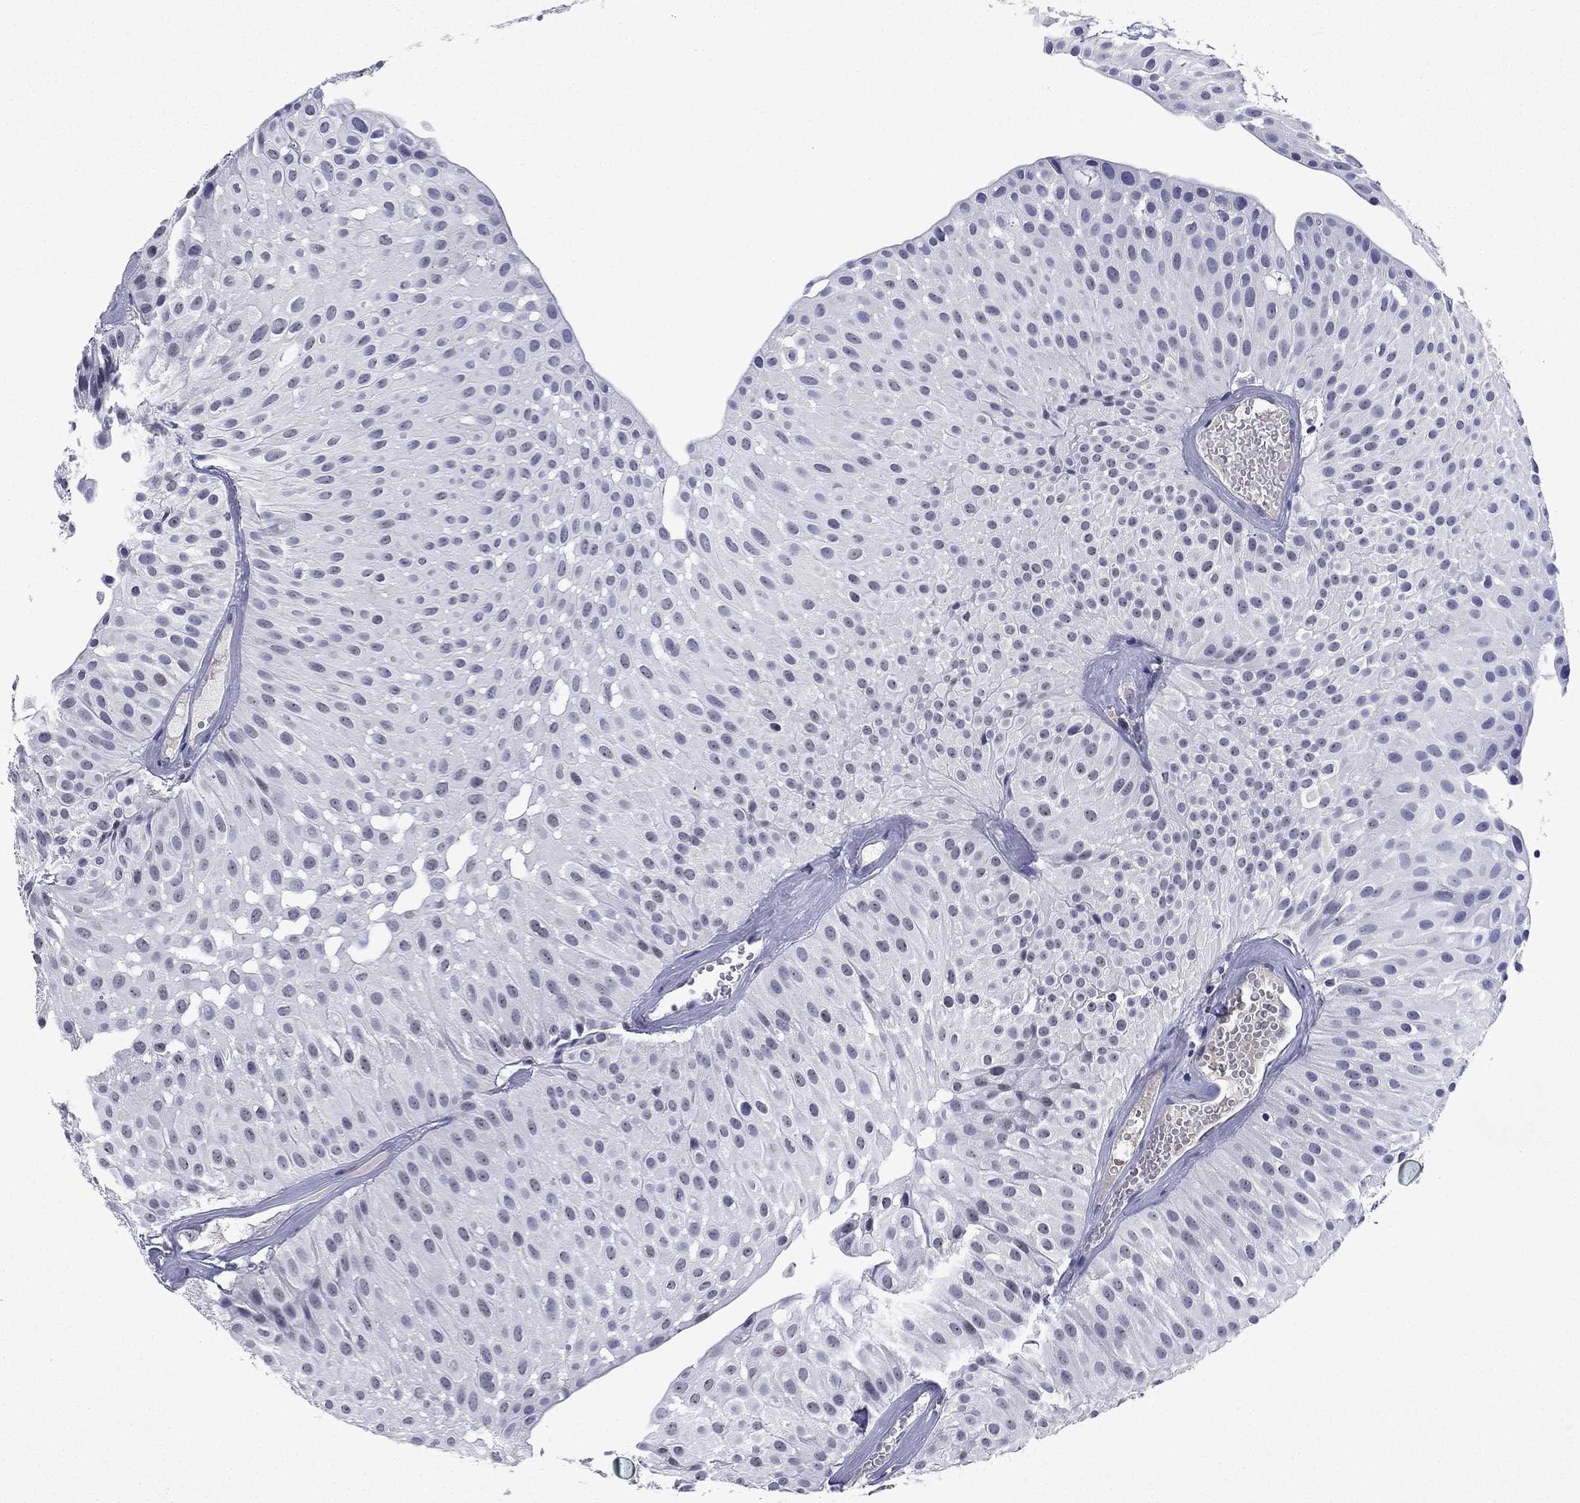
{"staining": {"intensity": "negative", "quantity": "none", "location": "none"}, "tissue": "urothelial cancer", "cell_type": "Tumor cells", "image_type": "cancer", "snomed": [{"axis": "morphology", "description": "Urothelial carcinoma, Low grade"}, {"axis": "topography", "description": "Urinary bladder"}], "caption": "Immunohistochemistry image of human urothelial cancer stained for a protein (brown), which shows no staining in tumor cells.", "gene": "ECM1", "patient": {"sex": "male", "age": 64}}